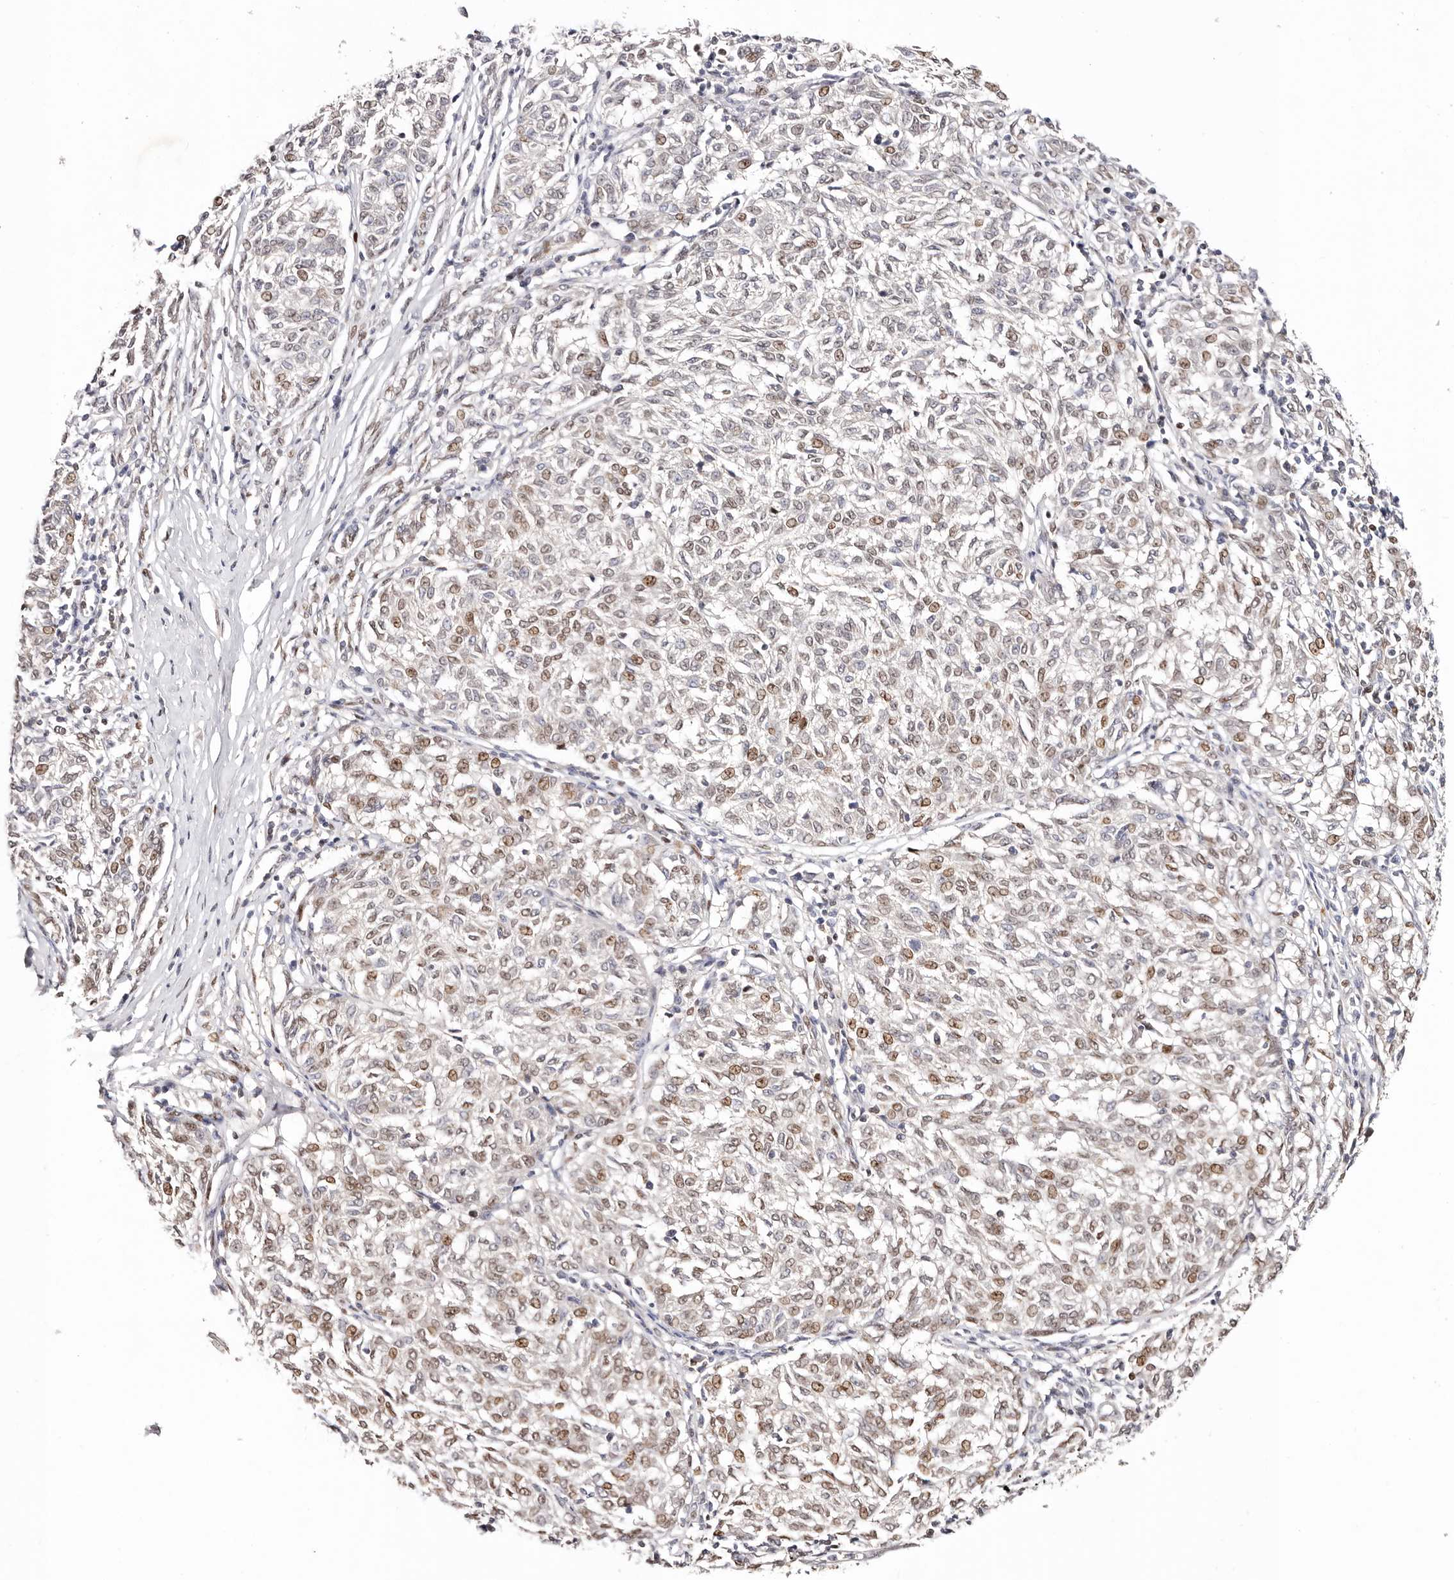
{"staining": {"intensity": "moderate", "quantity": ">75%", "location": "nuclear"}, "tissue": "melanoma", "cell_type": "Tumor cells", "image_type": "cancer", "snomed": [{"axis": "morphology", "description": "Malignant melanoma, NOS"}, {"axis": "topography", "description": "Skin"}], "caption": "About >75% of tumor cells in melanoma show moderate nuclear protein staining as visualized by brown immunohistochemical staining.", "gene": "IQGAP3", "patient": {"sex": "female", "age": 72}}